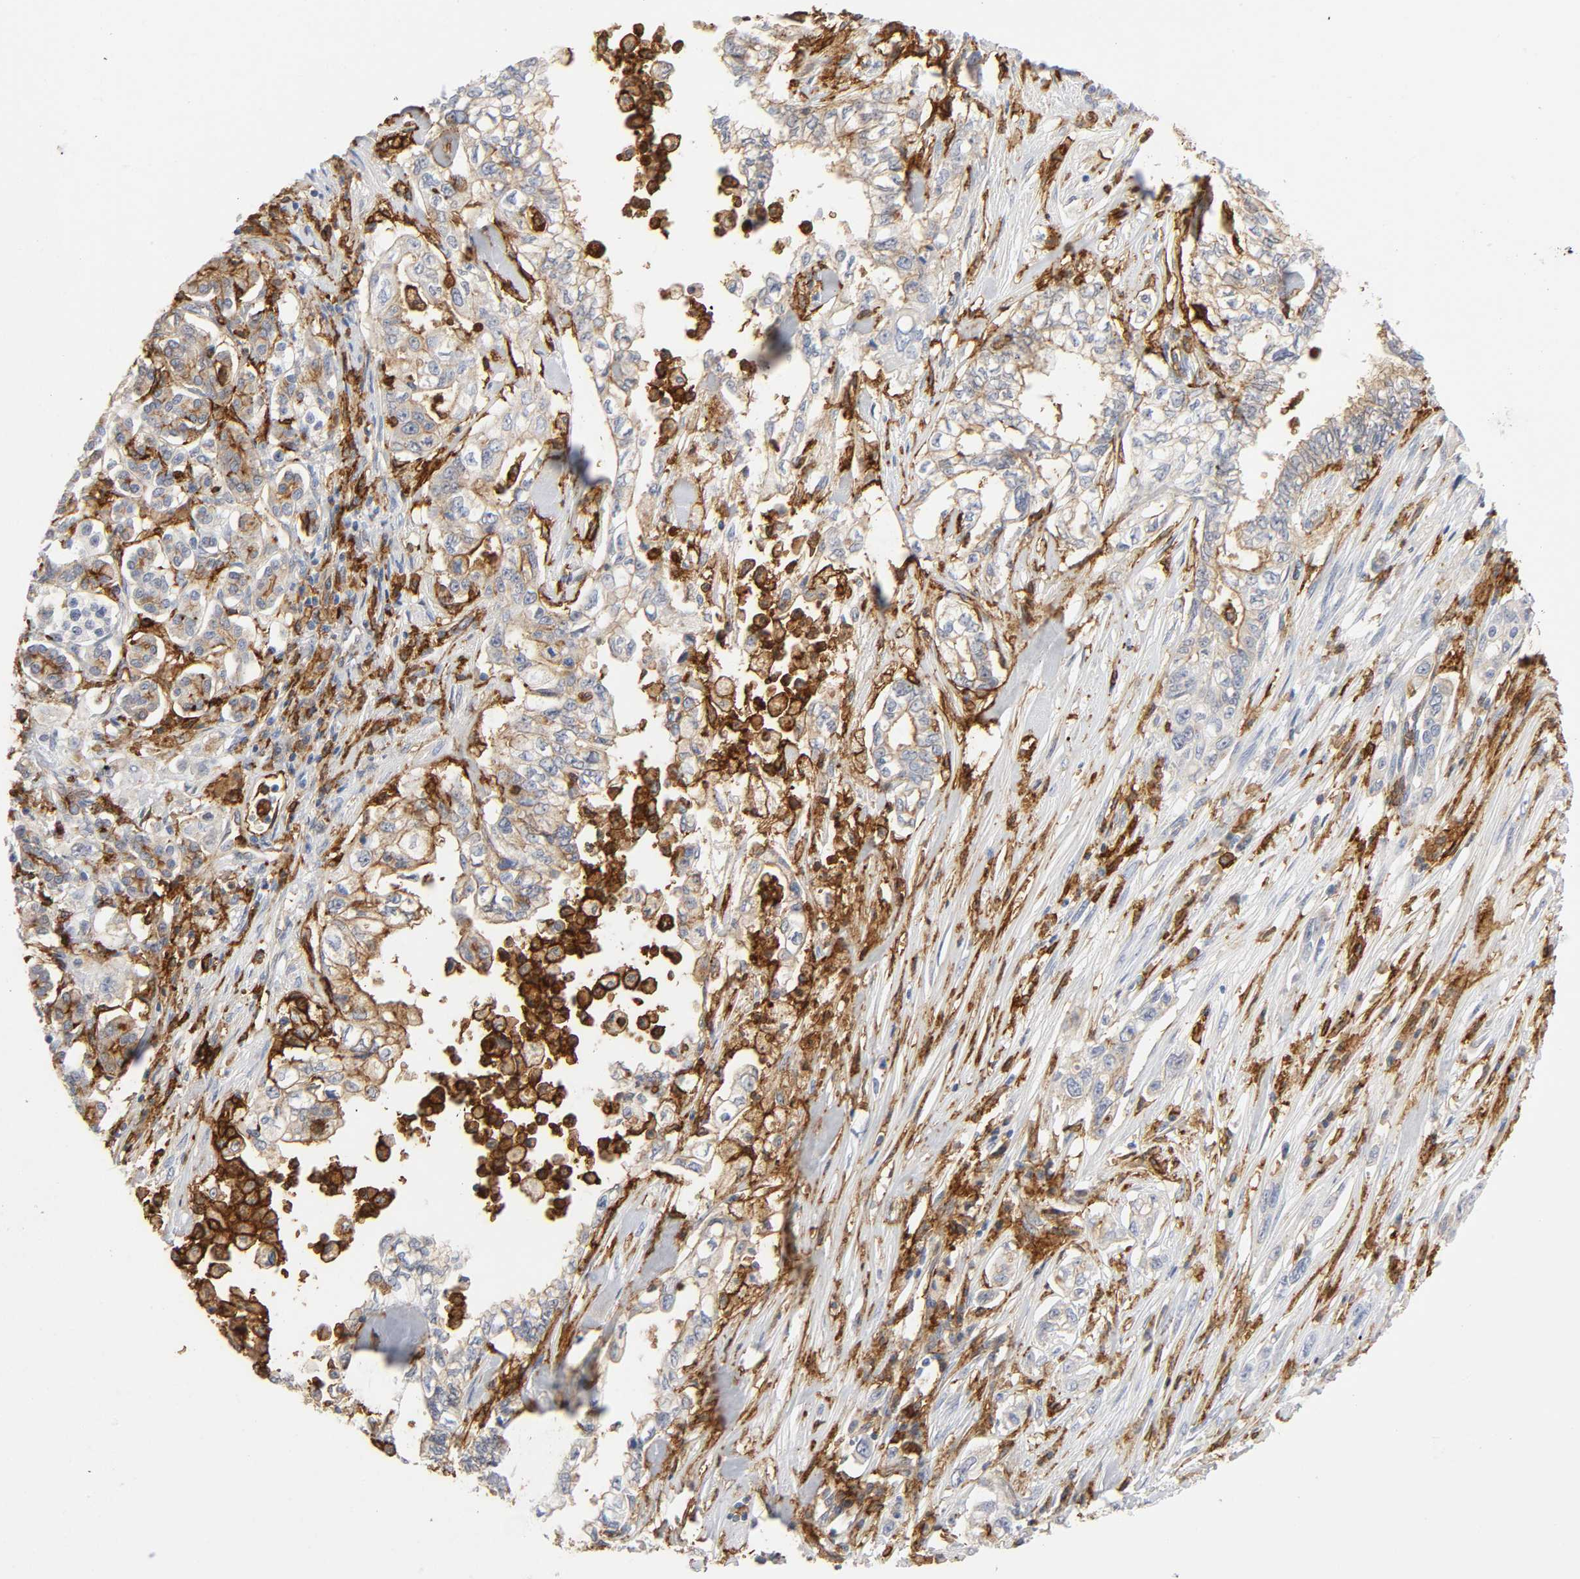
{"staining": {"intensity": "weak", "quantity": "25%-75%", "location": "cytoplasmic/membranous"}, "tissue": "pancreatic cancer", "cell_type": "Tumor cells", "image_type": "cancer", "snomed": [{"axis": "morphology", "description": "Normal tissue, NOS"}, {"axis": "topography", "description": "Pancreas"}], "caption": "Pancreatic cancer was stained to show a protein in brown. There is low levels of weak cytoplasmic/membranous expression in approximately 25%-75% of tumor cells. Immunohistochemistry stains the protein of interest in brown and the nuclei are stained blue.", "gene": "LYN", "patient": {"sex": "male", "age": 42}}